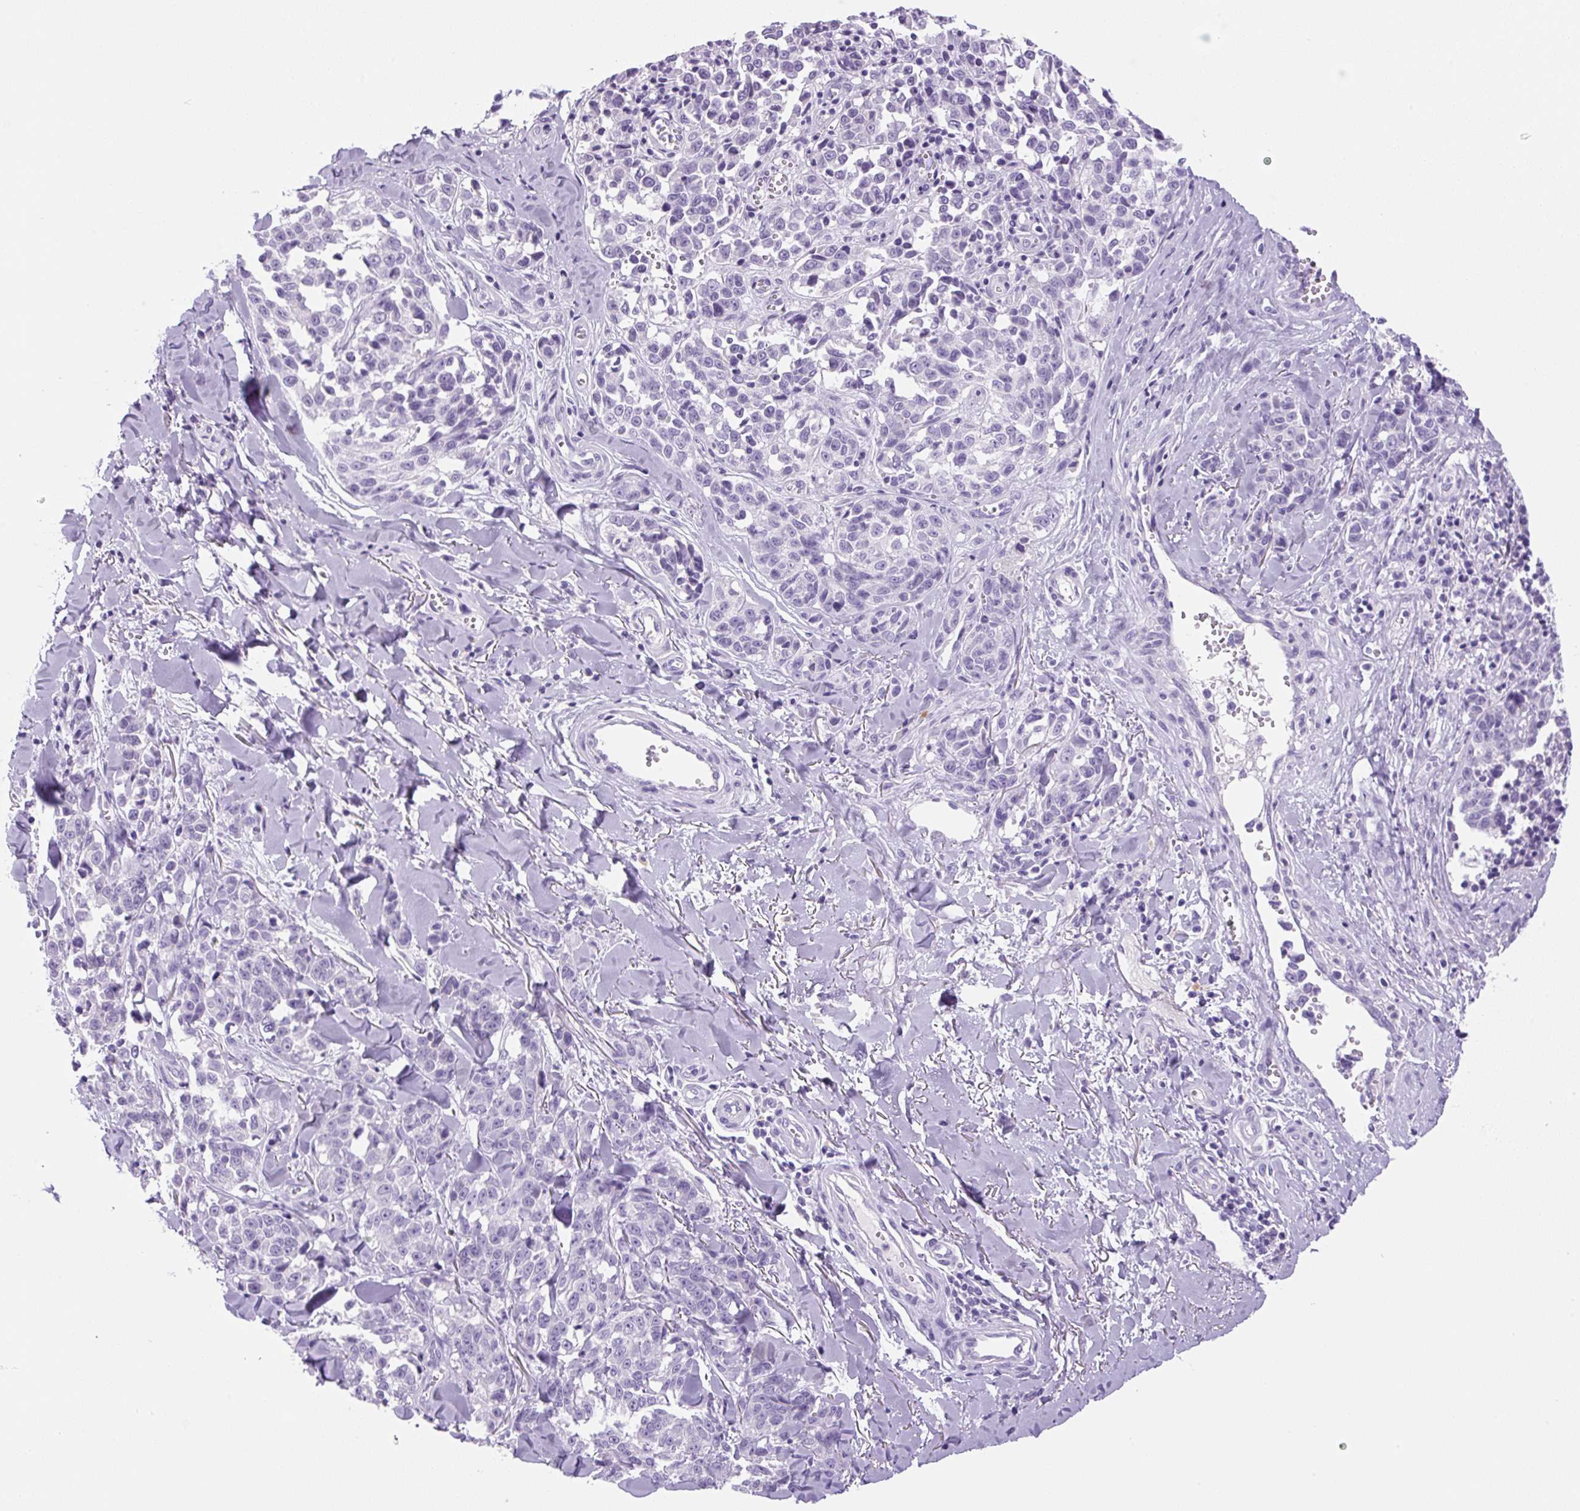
{"staining": {"intensity": "negative", "quantity": "none", "location": "none"}, "tissue": "melanoma", "cell_type": "Tumor cells", "image_type": "cancer", "snomed": [{"axis": "morphology", "description": "Malignant melanoma, NOS"}, {"axis": "topography", "description": "Skin"}], "caption": "Protein analysis of malignant melanoma reveals no significant staining in tumor cells.", "gene": "PRRT1", "patient": {"sex": "female", "age": 64}}